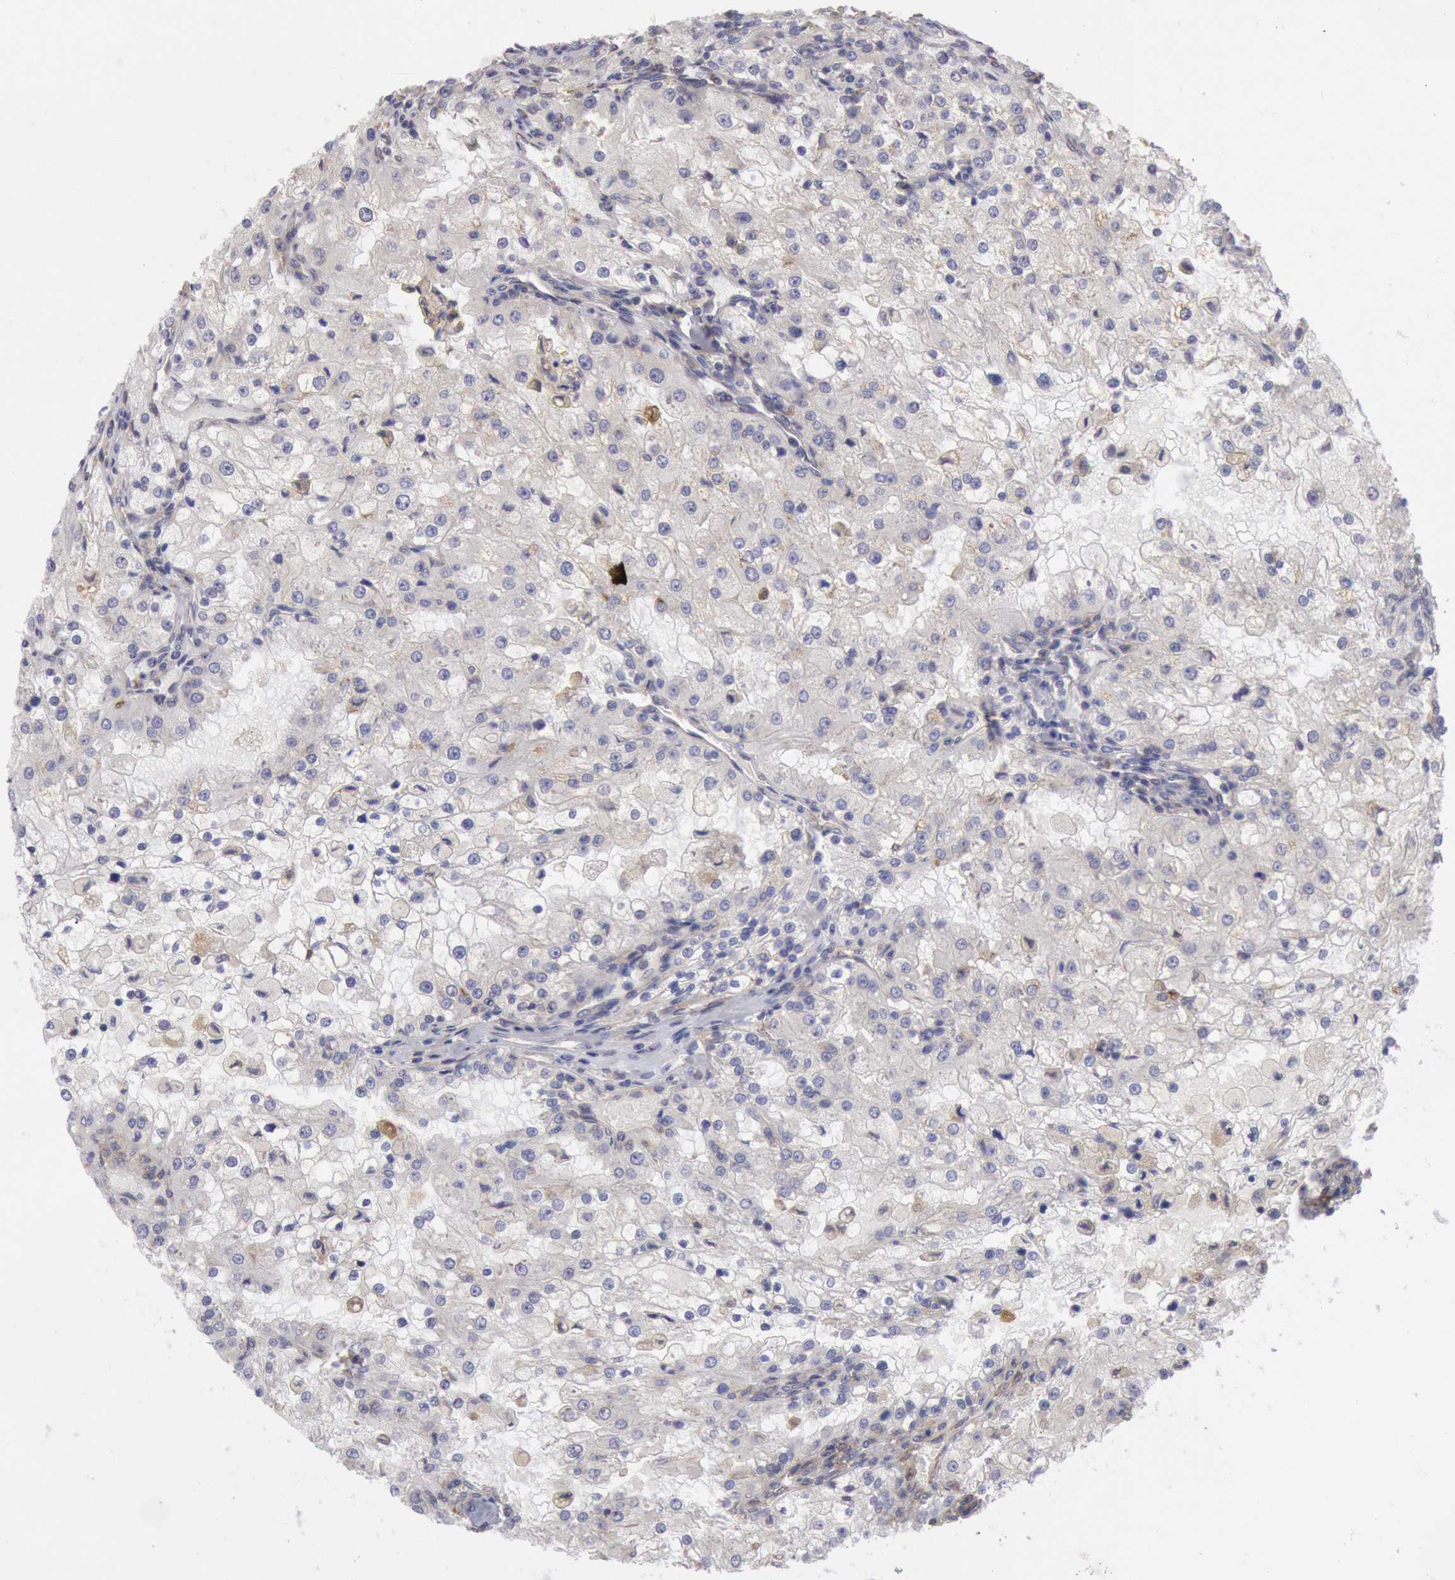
{"staining": {"intensity": "negative", "quantity": "none", "location": "none"}, "tissue": "renal cancer", "cell_type": "Tumor cells", "image_type": "cancer", "snomed": [{"axis": "morphology", "description": "Adenocarcinoma, NOS"}, {"axis": "topography", "description": "Kidney"}], "caption": "High magnification brightfield microscopy of renal adenocarcinoma stained with DAB (3,3'-diaminobenzidine) (brown) and counterstained with hematoxylin (blue): tumor cells show no significant staining.", "gene": "RNF139", "patient": {"sex": "female", "age": 74}}